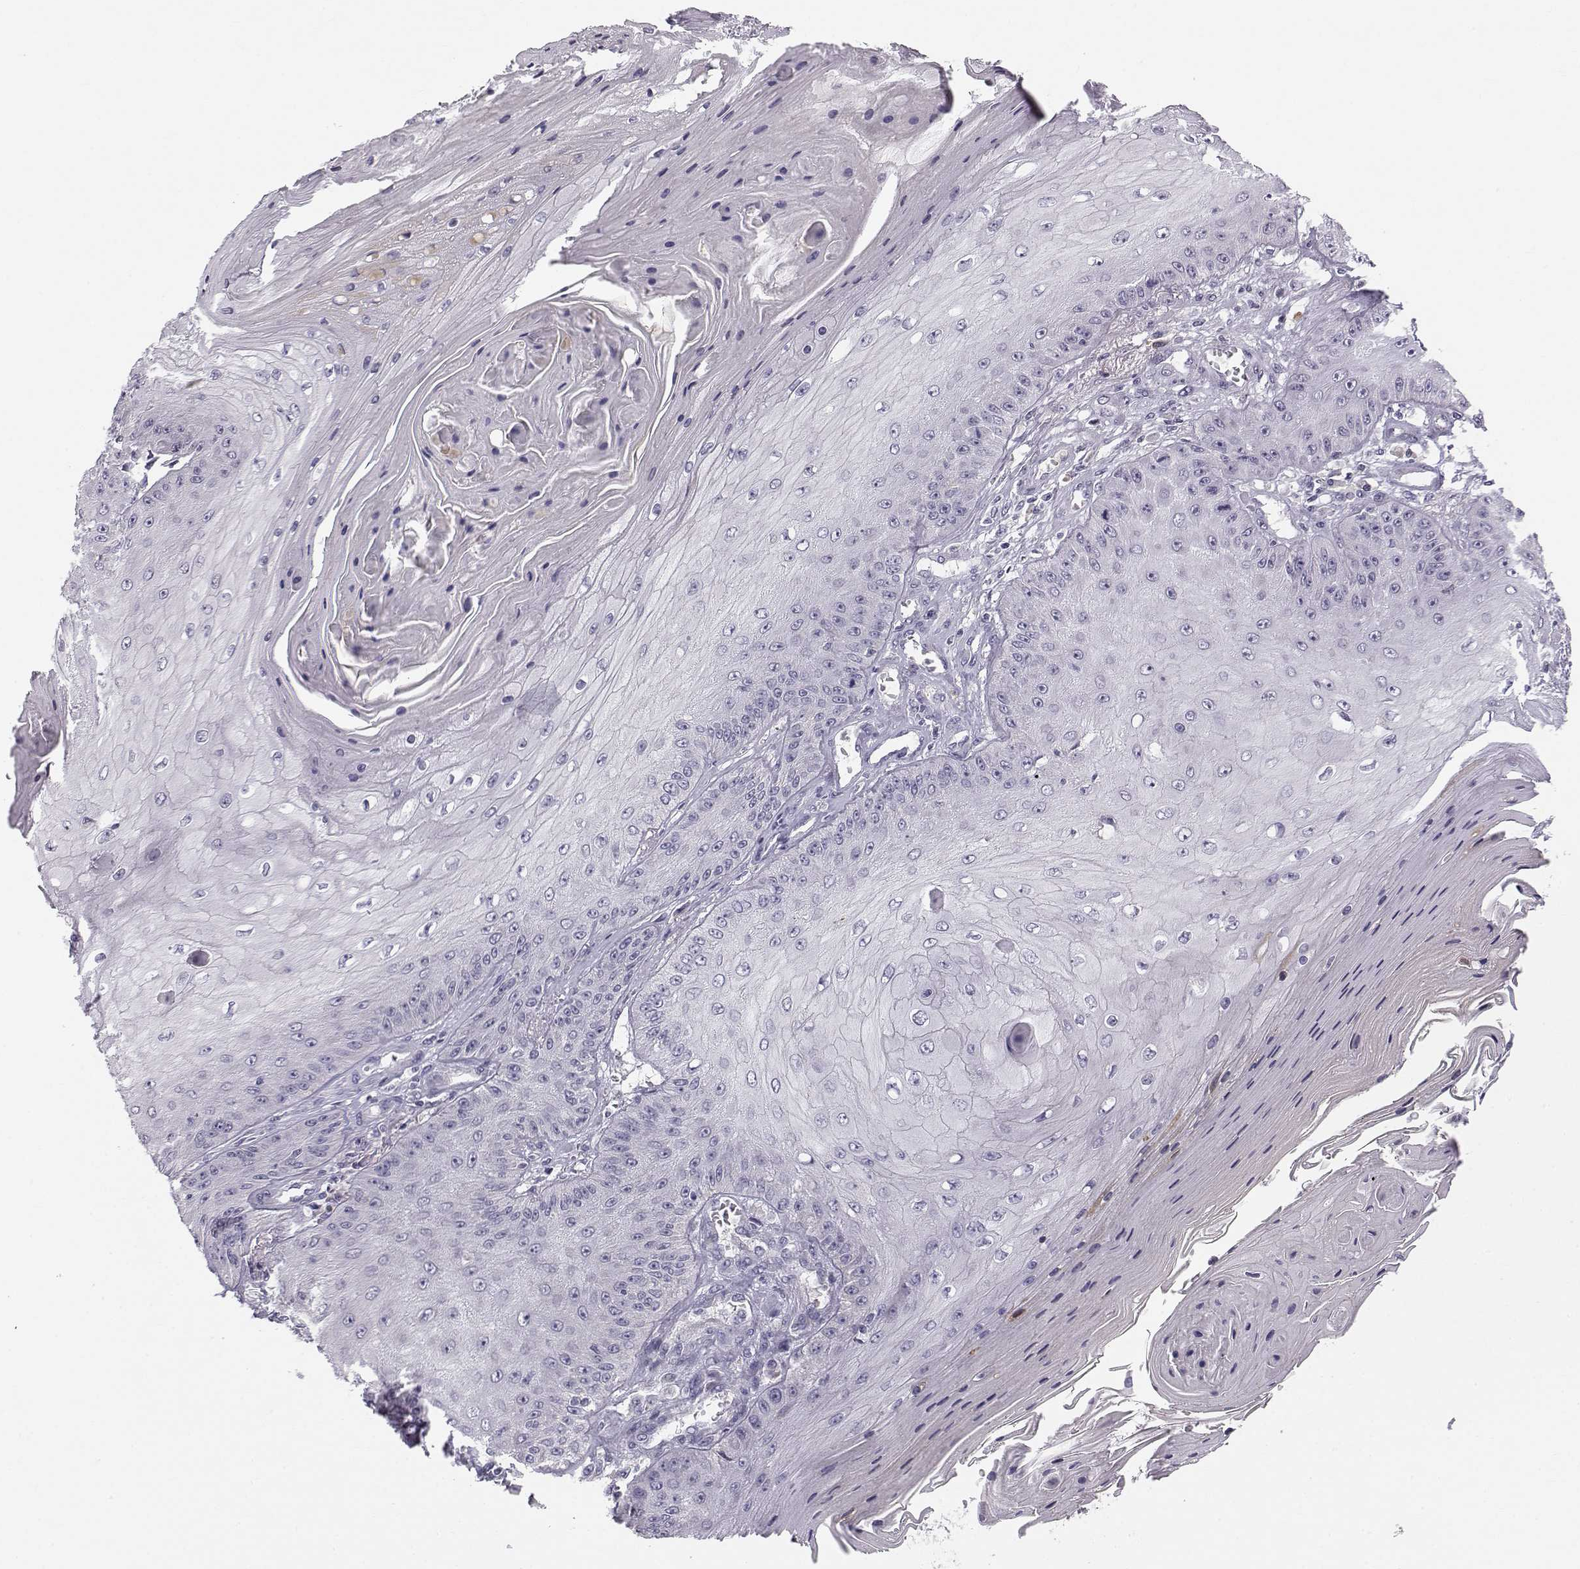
{"staining": {"intensity": "negative", "quantity": "none", "location": "none"}, "tissue": "skin cancer", "cell_type": "Tumor cells", "image_type": "cancer", "snomed": [{"axis": "morphology", "description": "Squamous cell carcinoma, NOS"}, {"axis": "topography", "description": "Skin"}], "caption": "This micrograph is of skin squamous cell carcinoma stained with IHC to label a protein in brown with the nuclei are counter-stained blue. There is no staining in tumor cells.", "gene": "ACSL6", "patient": {"sex": "male", "age": 70}}